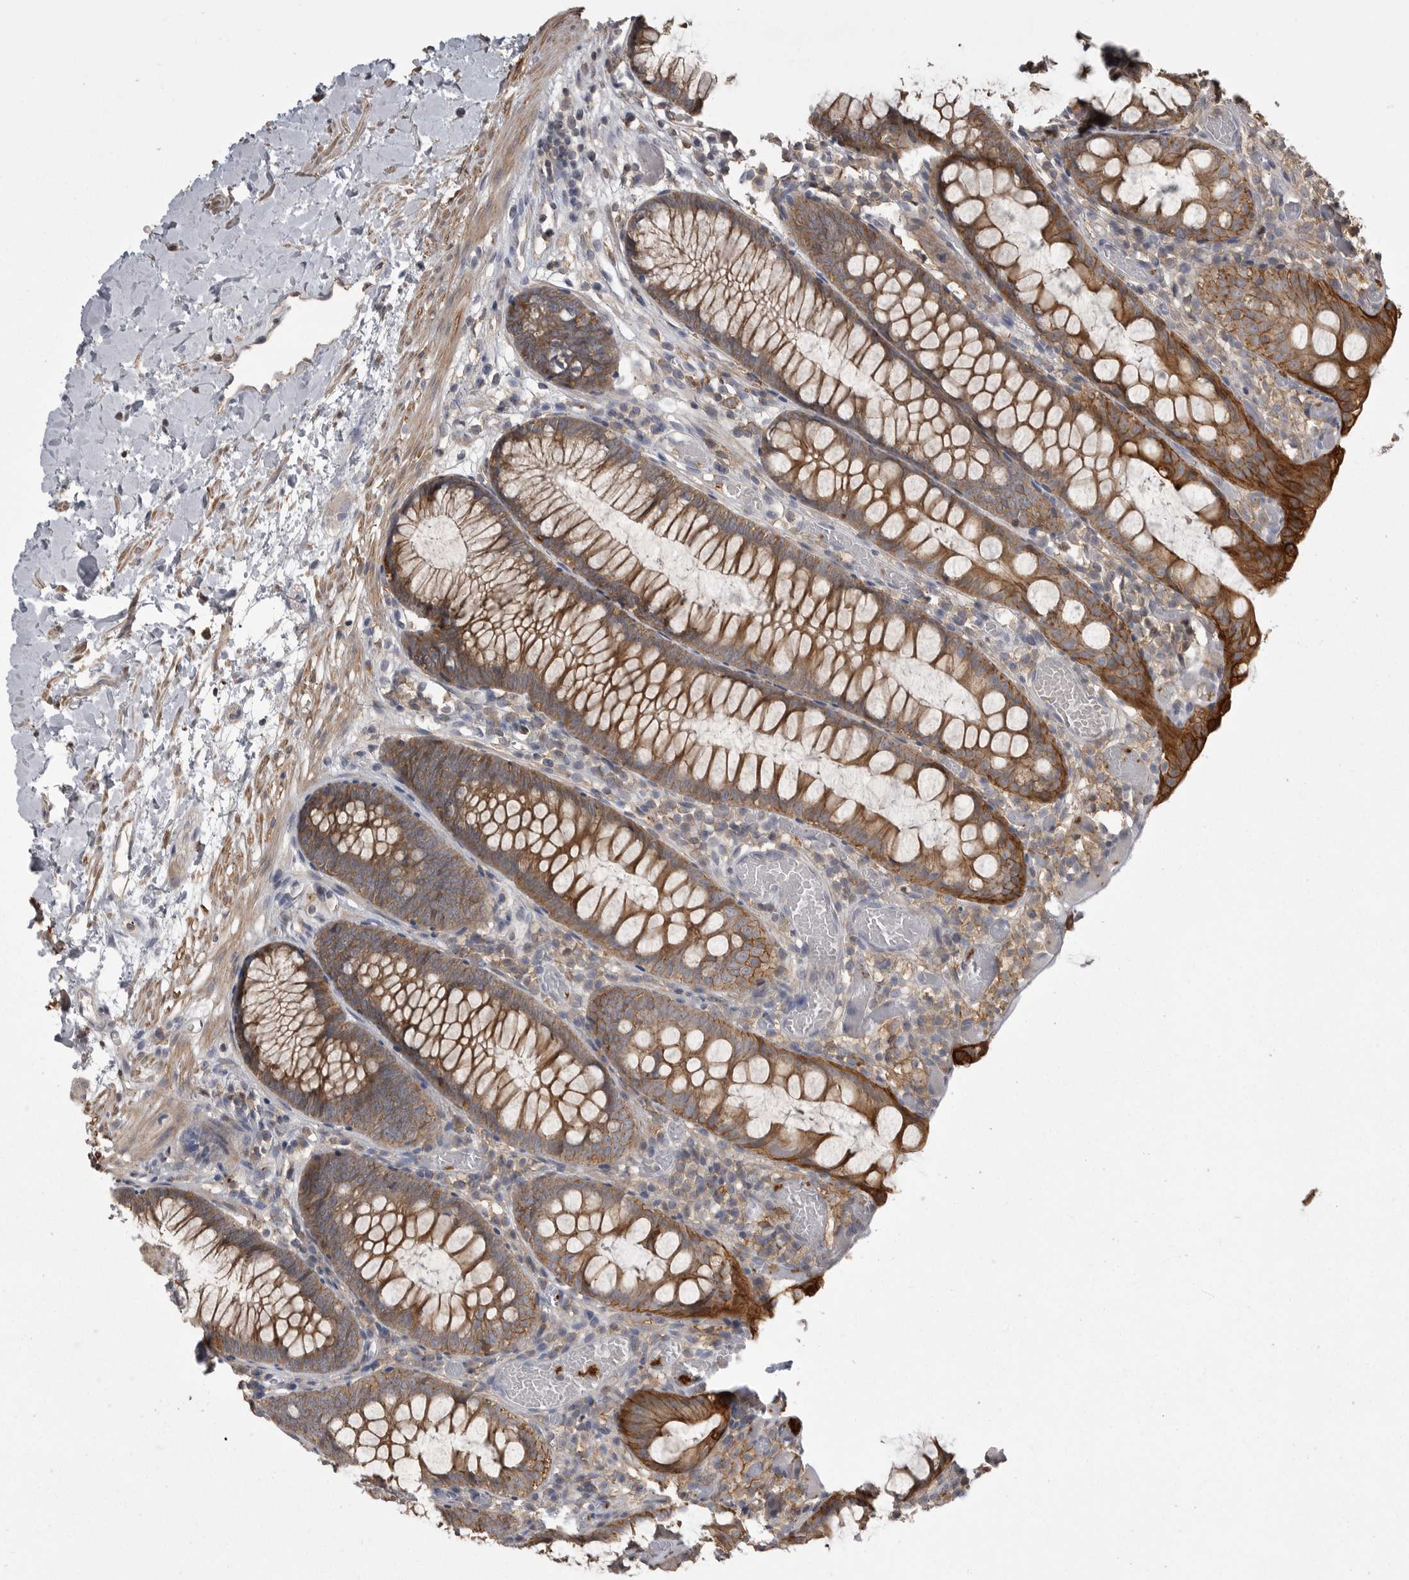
{"staining": {"intensity": "negative", "quantity": "none", "location": "none"}, "tissue": "colon", "cell_type": "Endothelial cells", "image_type": "normal", "snomed": [{"axis": "morphology", "description": "Normal tissue, NOS"}, {"axis": "topography", "description": "Colon"}], "caption": "An immunohistochemistry (IHC) photomicrograph of normal colon is shown. There is no staining in endothelial cells of colon.", "gene": "CMTM6", "patient": {"sex": "male", "age": 14}}